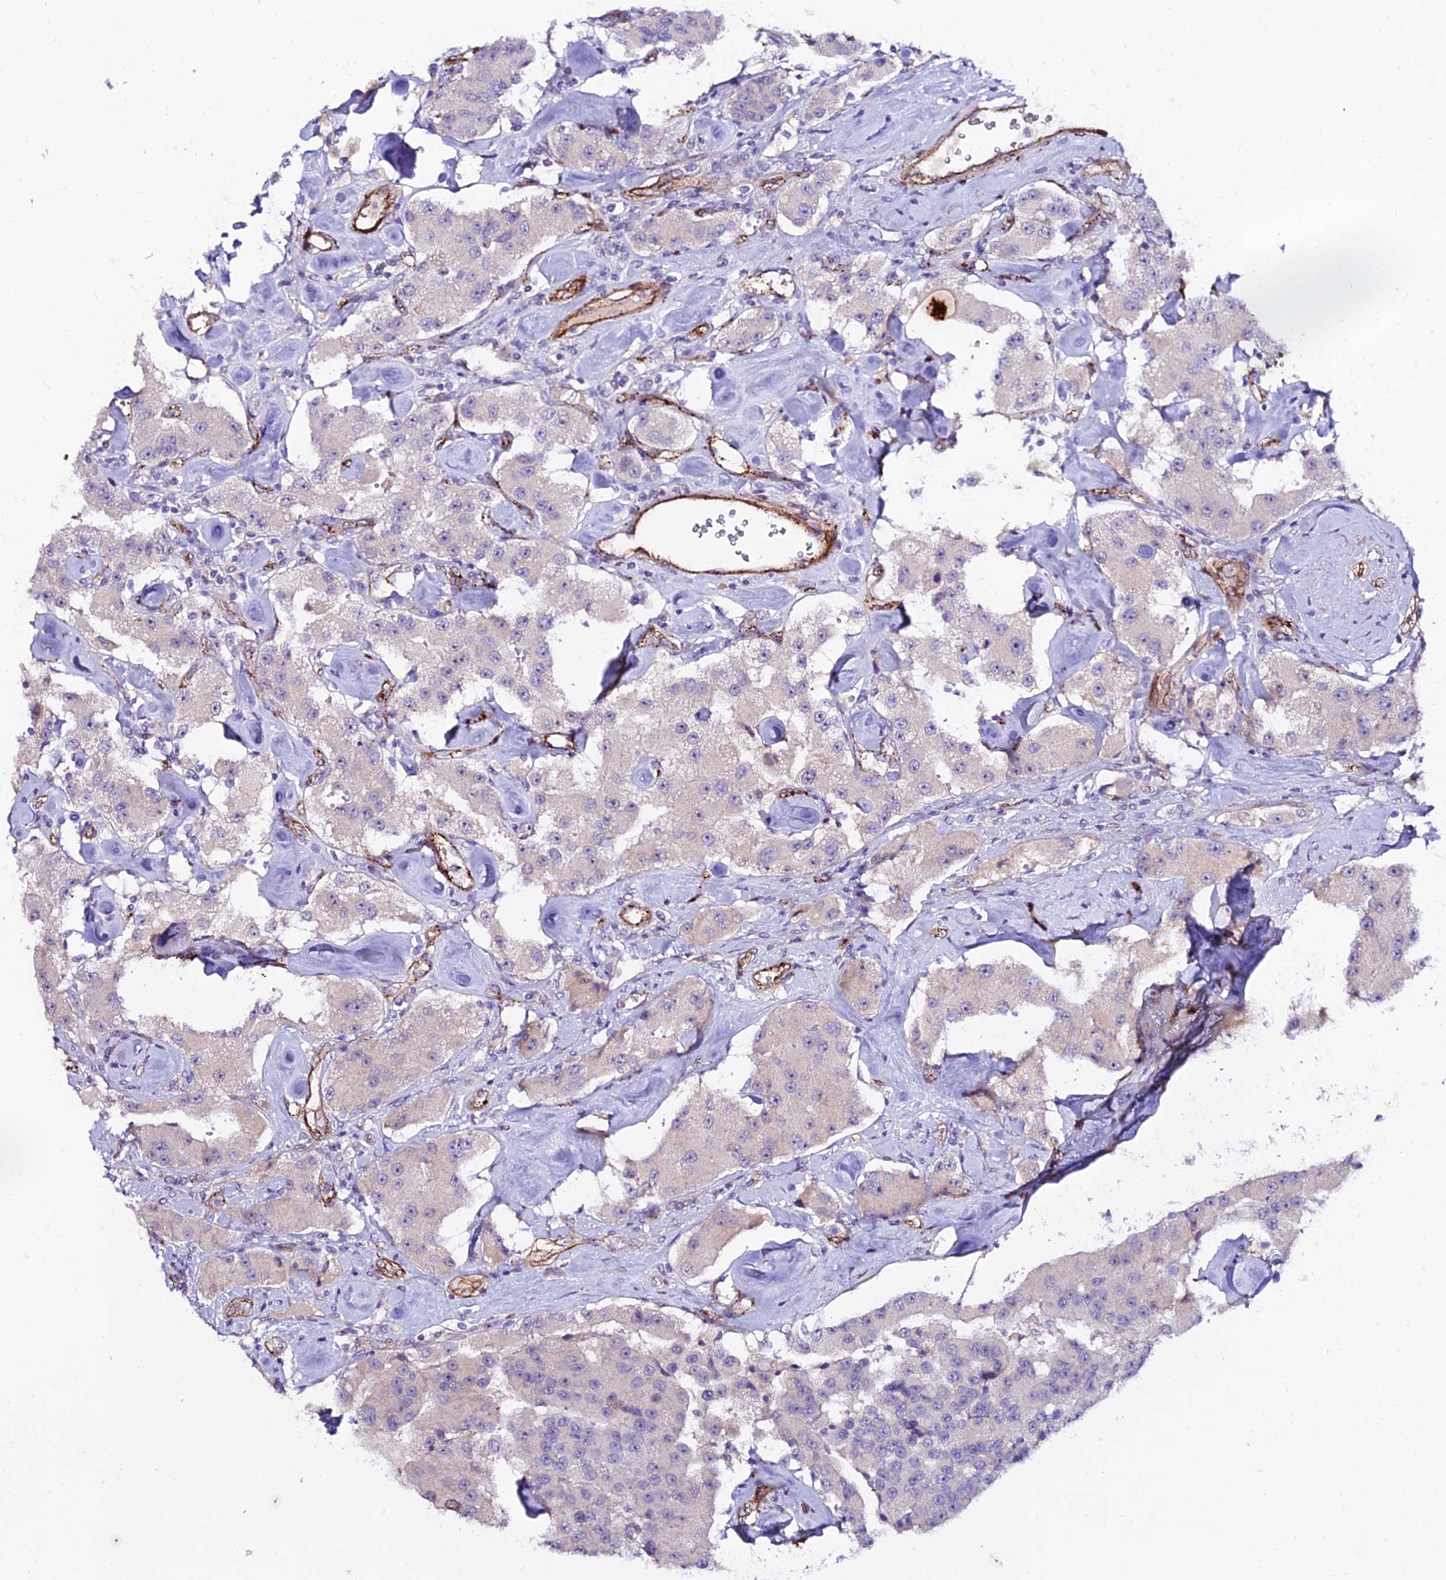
{"staining": {"intensity": "negative", "quantity": "none", "location": "none"}, "tissue": "carcinoid", "cell_type": "Tumor cells", "image_type": "cancer", "snomed": [{"axis": "morphology", "description": "Carcinoid, malignant, NOS"}, {"axis": "topography", "description": "Pancreas"}], "caption": "DAB immunohistochemical staining of human malignant carcinoid demonstrates no significant positivity in tumor cells. (DAB immunohistochemistry visualized using brightfield microscopy, high magnification).", "gene": "ALDH3B2", "patient": {"sex": "male", "age": 41}}